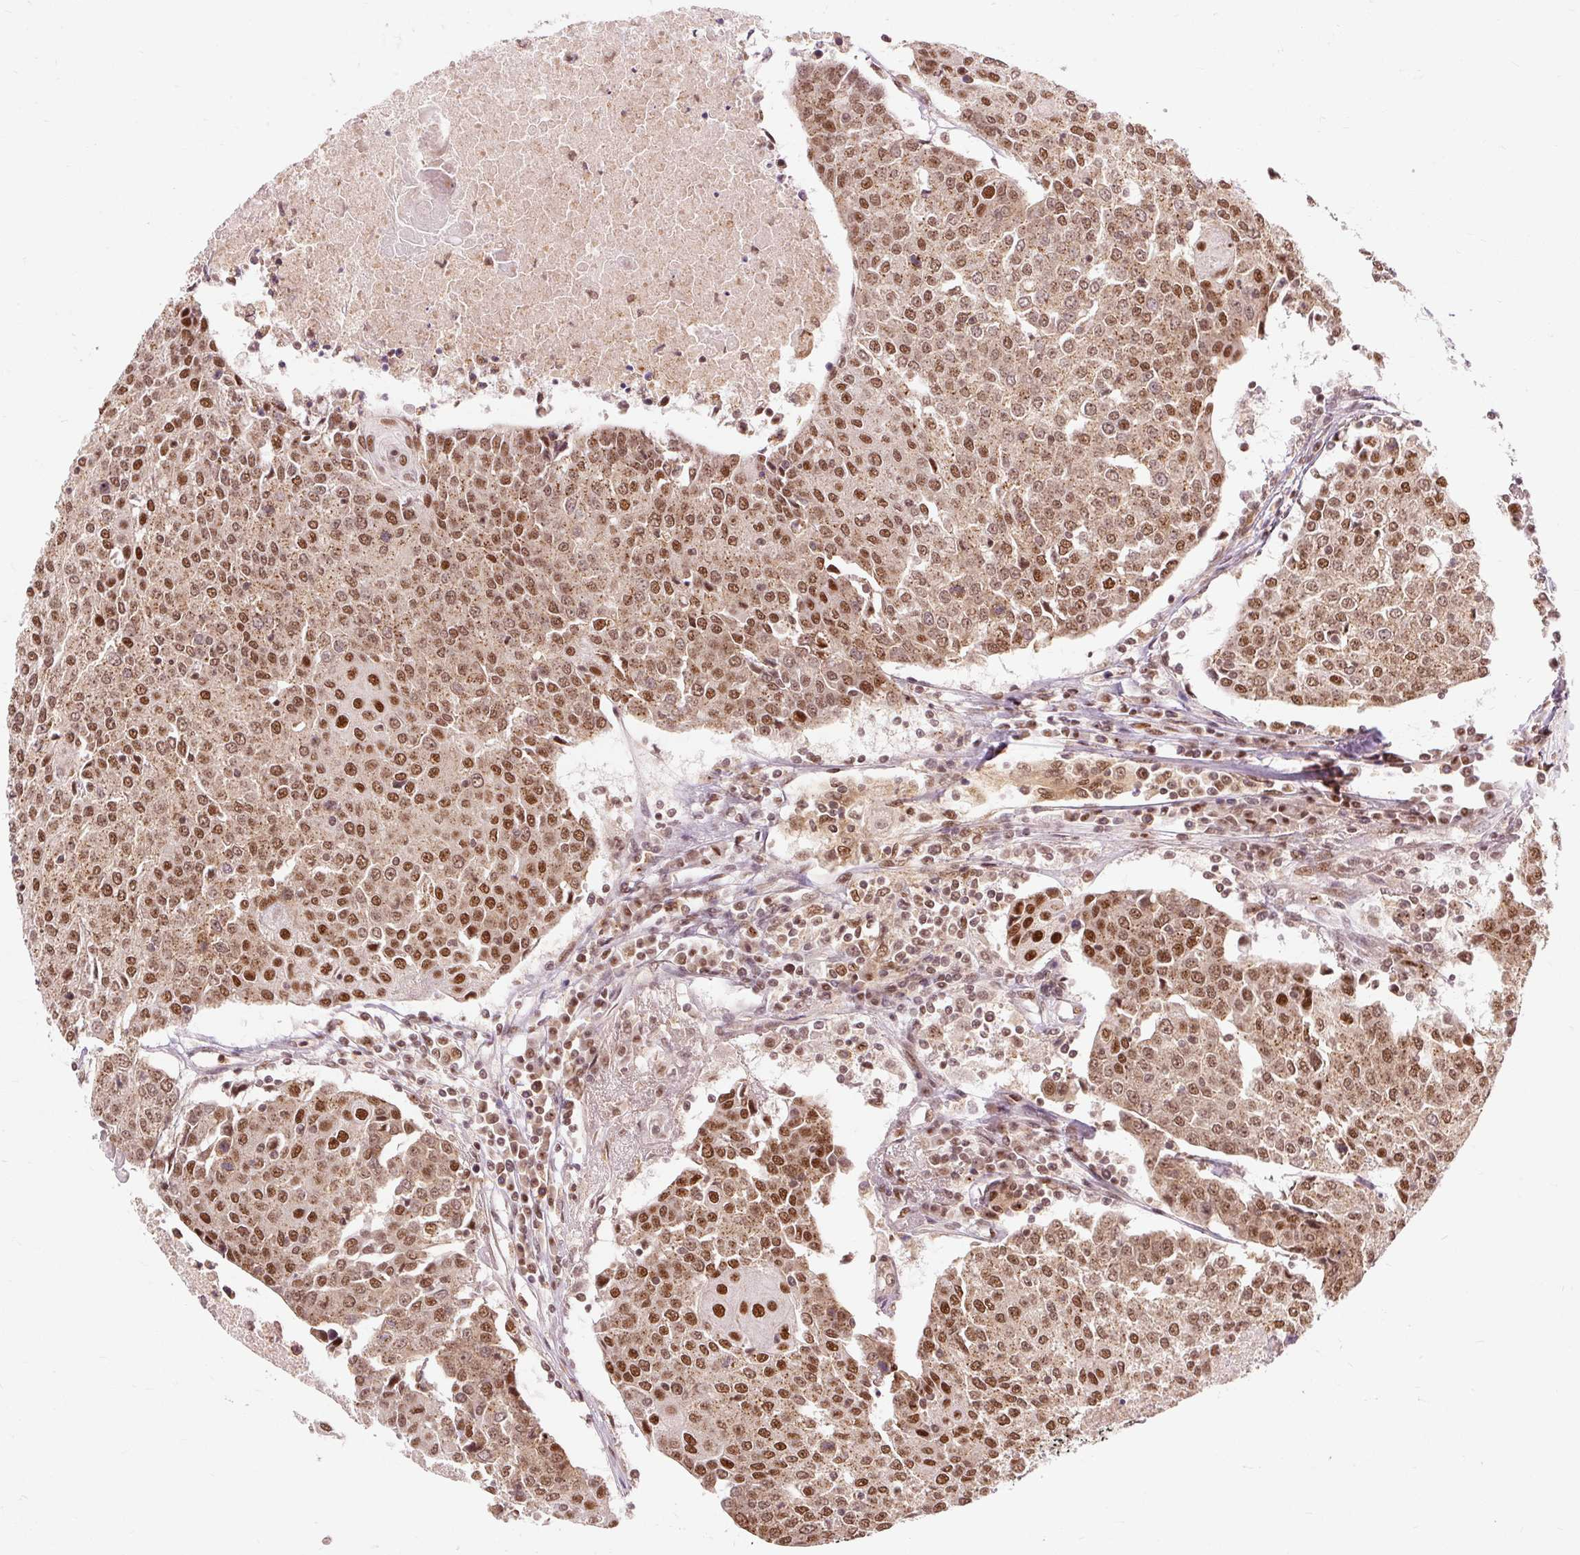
{"staining": {"intensity": "strong", "quantity": ">75%", "location": "cytoplasmic/membranous,nuclear"}, "tissue": "urothelial cancer", "cell_type": "Tumor cells", "image_type": "cancer", "snomed": [{"axis": "morphology", "description": "Urothelial carcinoma, High grade"}, {"axis": "topography", "description": "Urinary bladder"}], "caption": "A high-resolution image shows immunohistochemistry staining of high-grade urothelial carcinoma, which exhibits strong cytoplasmic/membranous and nuclear positivity in about >75% of tumor cells.", "gene": "CSTF1", "patient": {"sex": "female", "age": 85}}